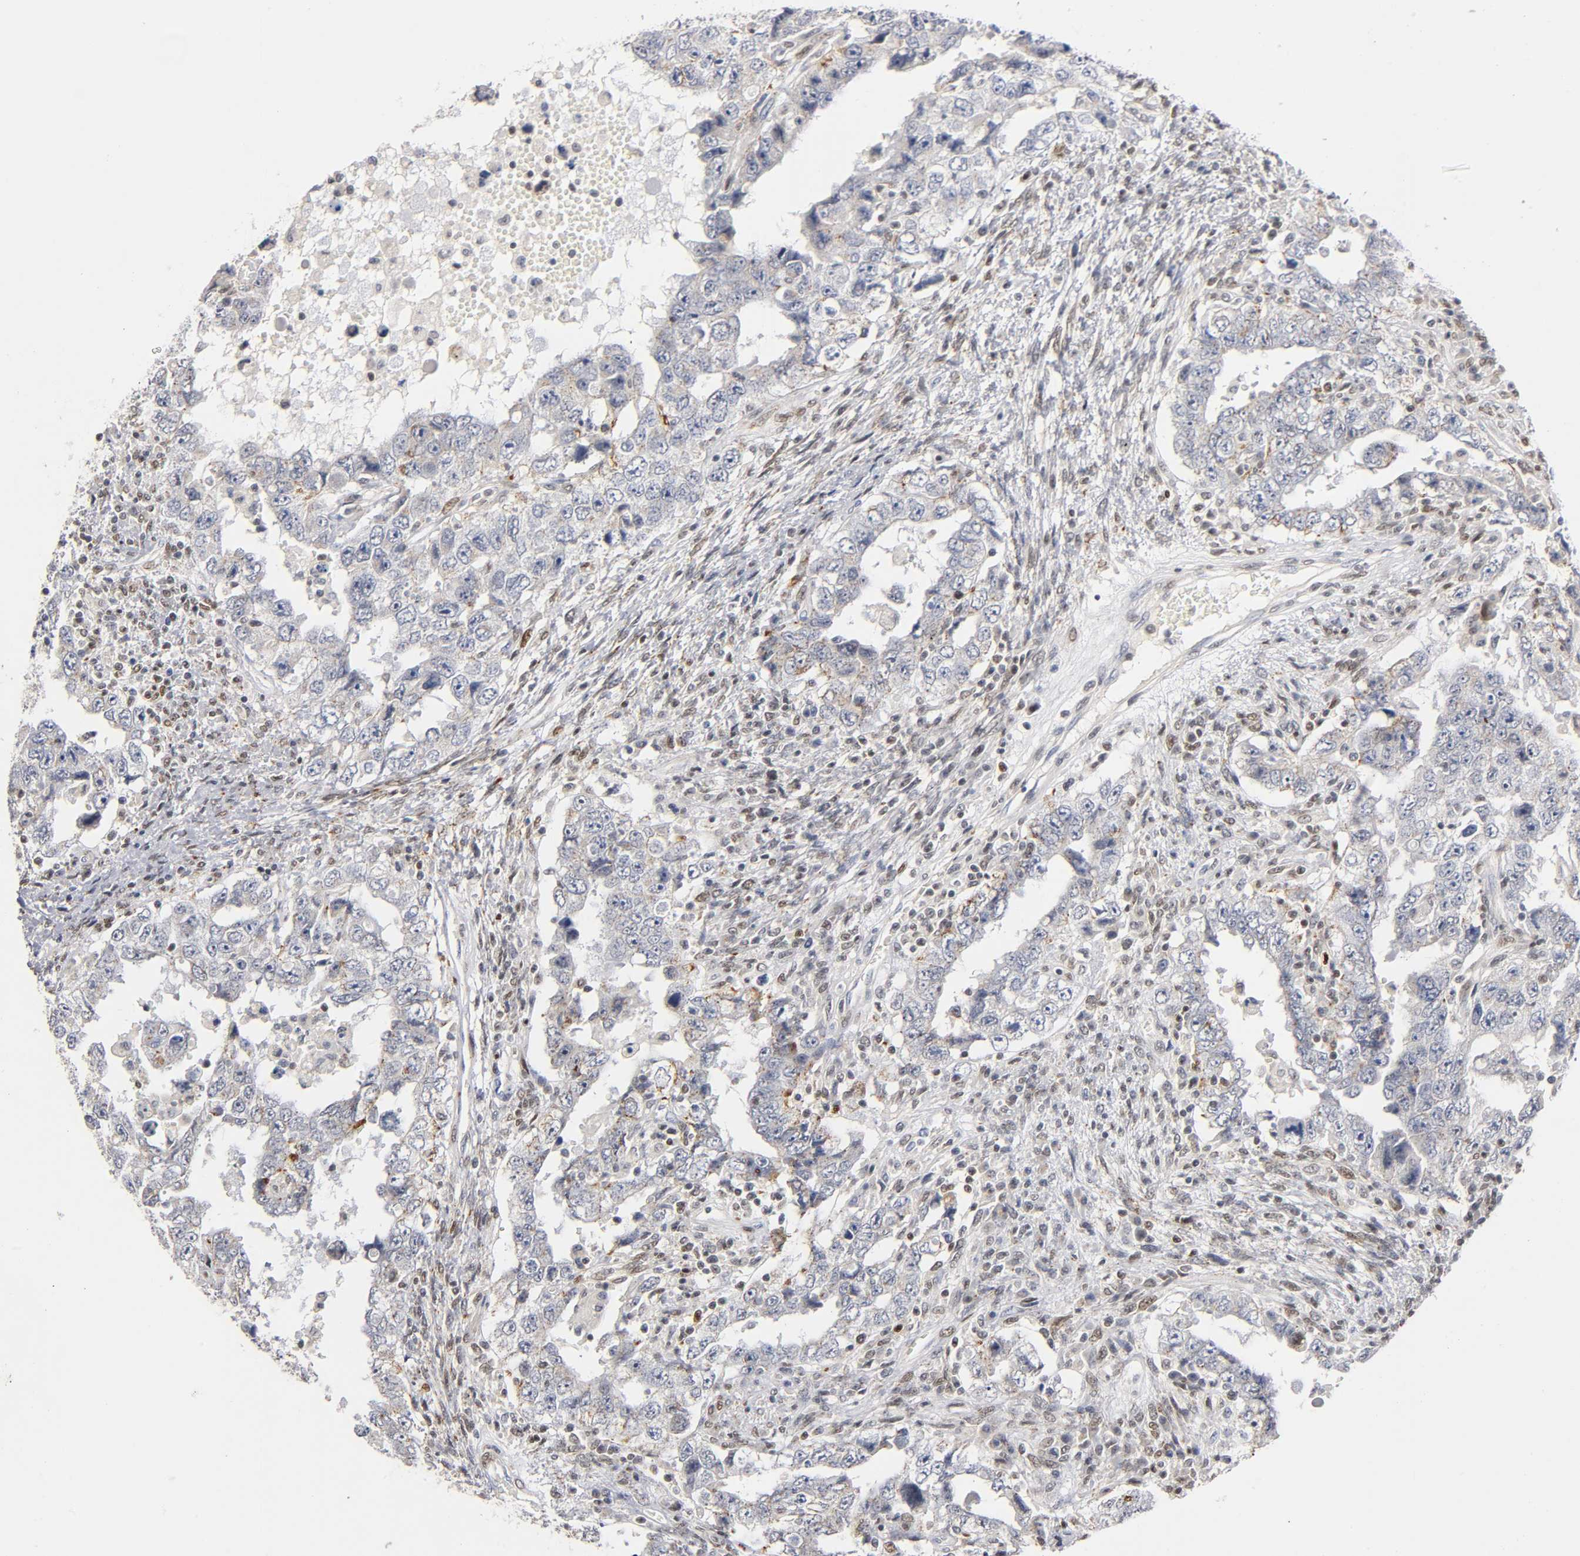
{"staining": {"intensity": "weak", "quantity": "<25%", "location": "cytoplasmic/membranous"}, "tissue": "testis cancer", "cell_type": "Tumor cells", "image_type": "cancer", "snomed": [{"axis": "morphology", "description": "Carcinoma, Embryonal, NOS"}, {"axis": "topography", "description": "Testis"}], "caption": "High power microscopy micrograph of an IHC image of testis cancer, revealing no significant staining in tumor cells.", "gene": "RUNX1", "patient": {"sex": "male", "age": 26}}